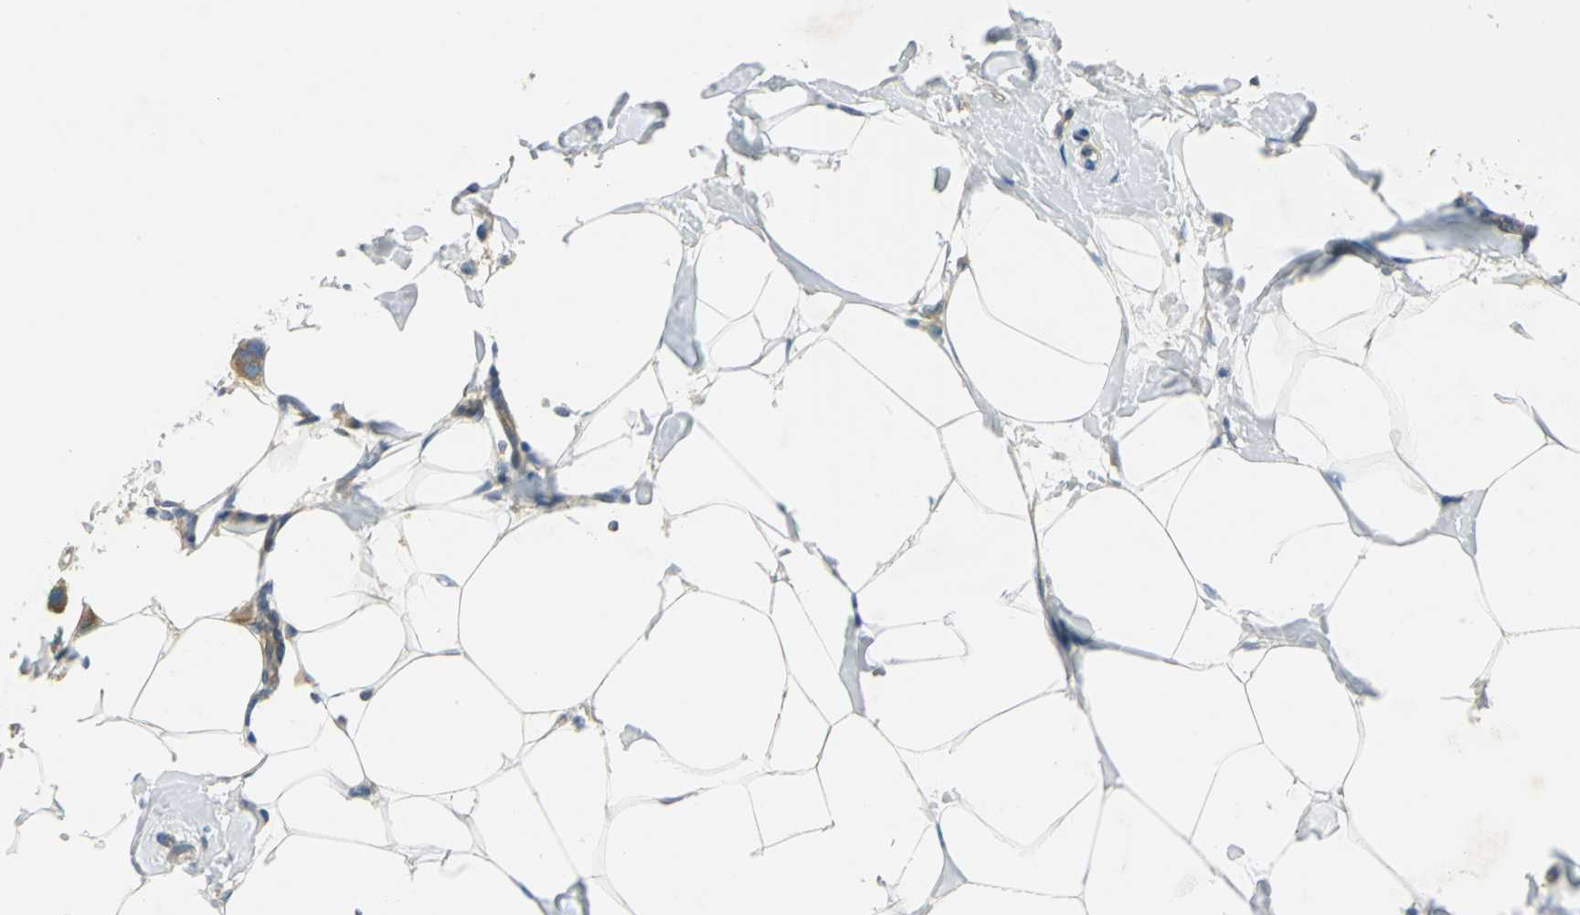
{"staining": {"intensity": "moderate", "quantity": ">75%", "location": "cytoplasmic/membranous"}, "tissue": "breast cancer", "cell_type": "Tumor cells", "image_type": "cancer", "snomed": [{"axis": "morphology", "description": "Normal tissue, NOS"}, {"axis": "morphology", "description": "Duct carcinoma"}, {"axis": "topography", "description": "Breast"}], "caption": "DAB immunohistochemical staining of human breast cancer displays moderate cytoplasmic/membranous protein expression in about >75% of tumor cells.", "gene": "TSC22D2", "patient": {"sex": "female", "age": 50}}